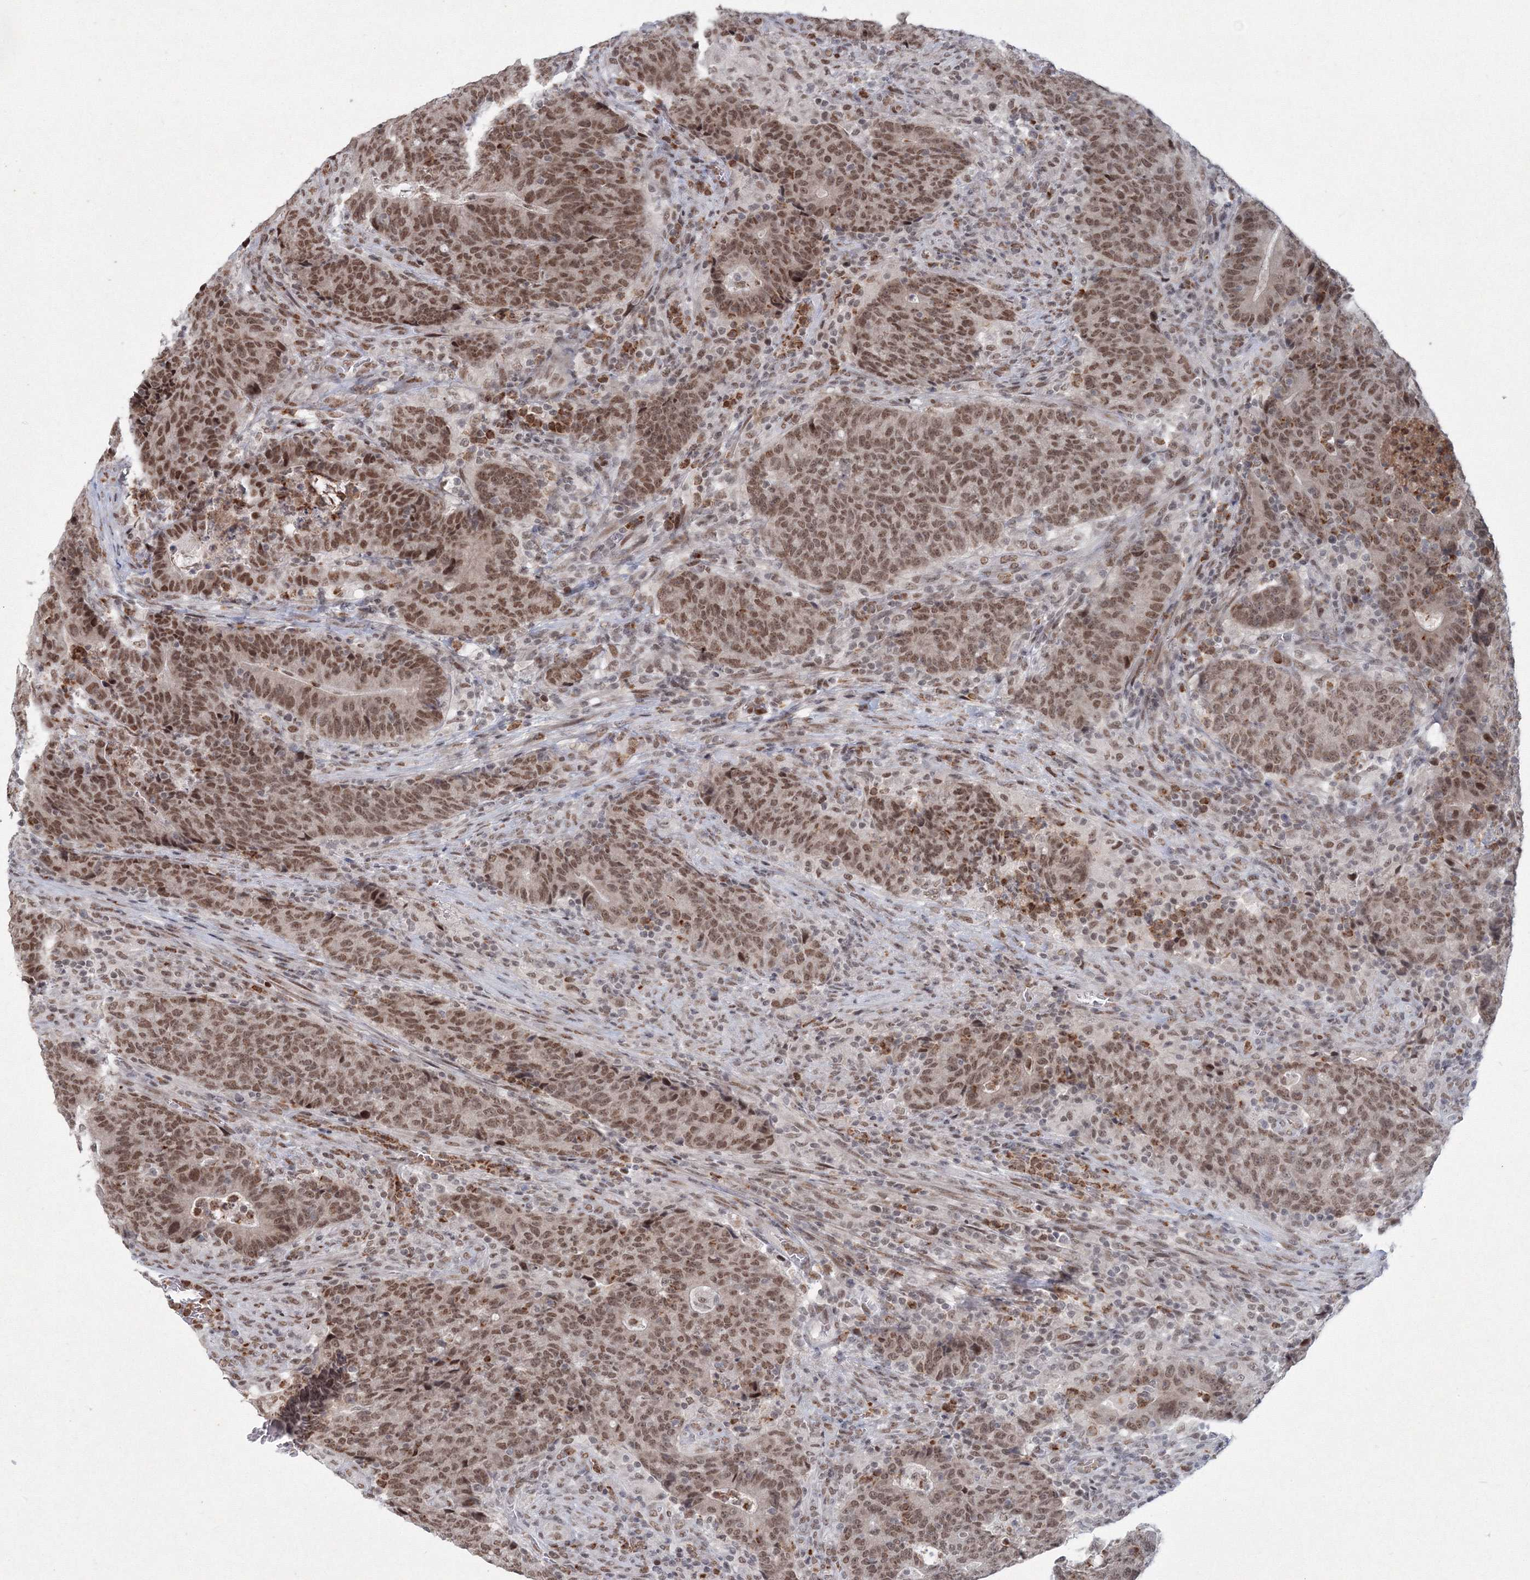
{"staining": {"intensity": "moderate", "quantity": ">75%", "location": "nuclear"}, "tissue": "colorectal cancer", "cell_type": "Tumor cells", "image_type": "cancer", "snomed": [{"axis": "morphology", "description": "Adenocarcinoma, NOS"}, {"axis": "topography", "description": "Colon"}], "caption": "A high-resolution micrograph shows immunohistochemistry (IHC) staining of adenocarcinoma (colorectal), which reveals moderate nuclear staining in about >75% of tumor cells. (DAB IHC, brown staining for protein, blue staining for nuclei).", "gene": "C3orf33", "patient": {"sex": "female", "age": 75}}